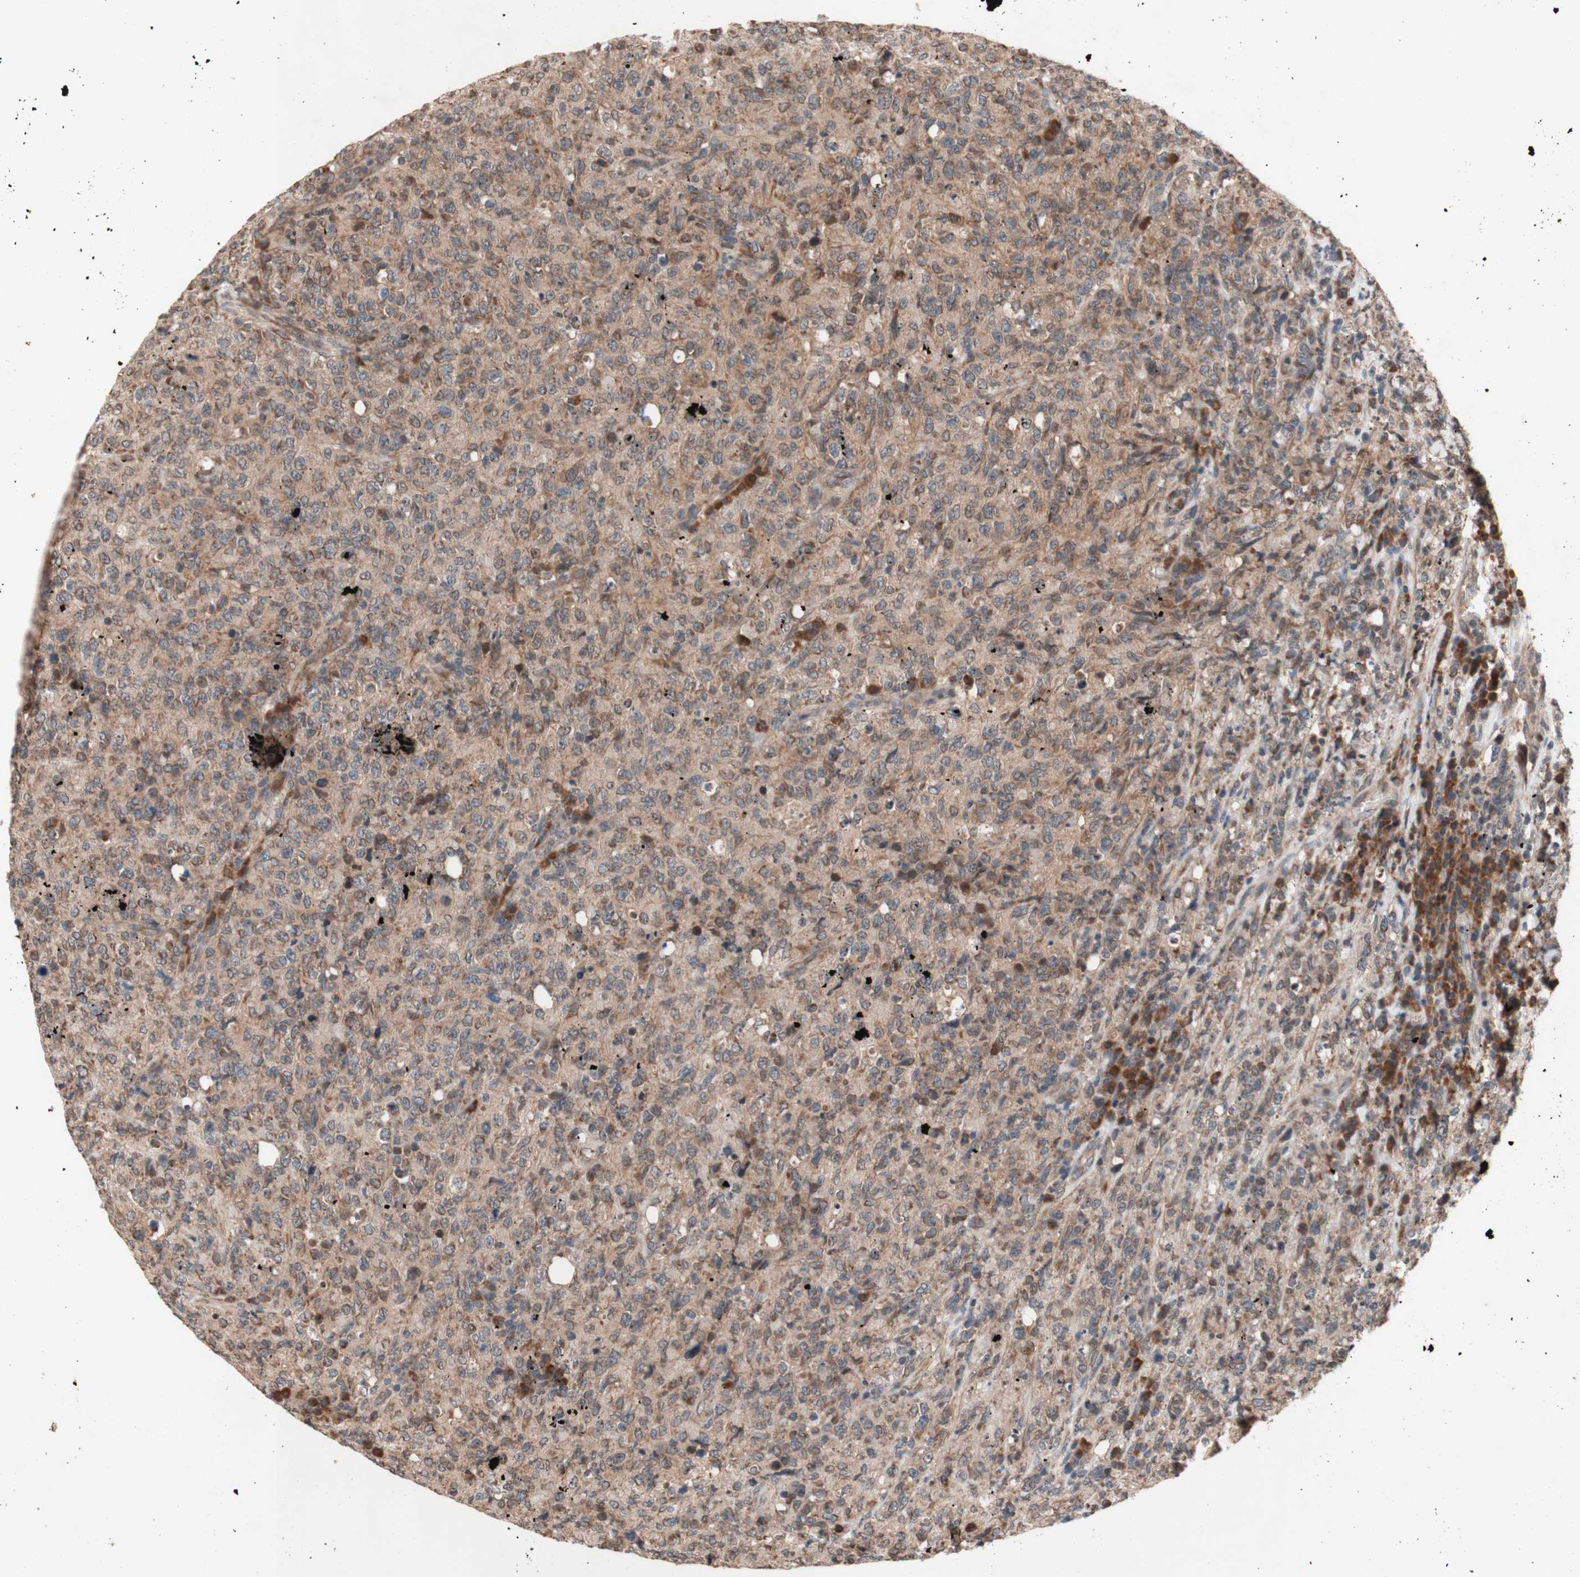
{"staining": {"intensity": "moderate", "quantity": "25%-75%", "location": "cytoplasmic/membranous"}, "tissue": "lymphoma", "cell_type": "Tumor cells", "image_type": "cancer", "snomed": [{"axis": "morphology", "description": "Malignant lymphoma, non-Hodgkin's type, High grade"}, {"axis": "topography", "description": "Tonsil"}], "caption": "Protein staining demonstrates moderate cytoplasmic/membranous staining in about 25%-75% of tumor cells in lymphoma.", "gene": "DDOST", "patient": {"sex": "female", "age": 36}}